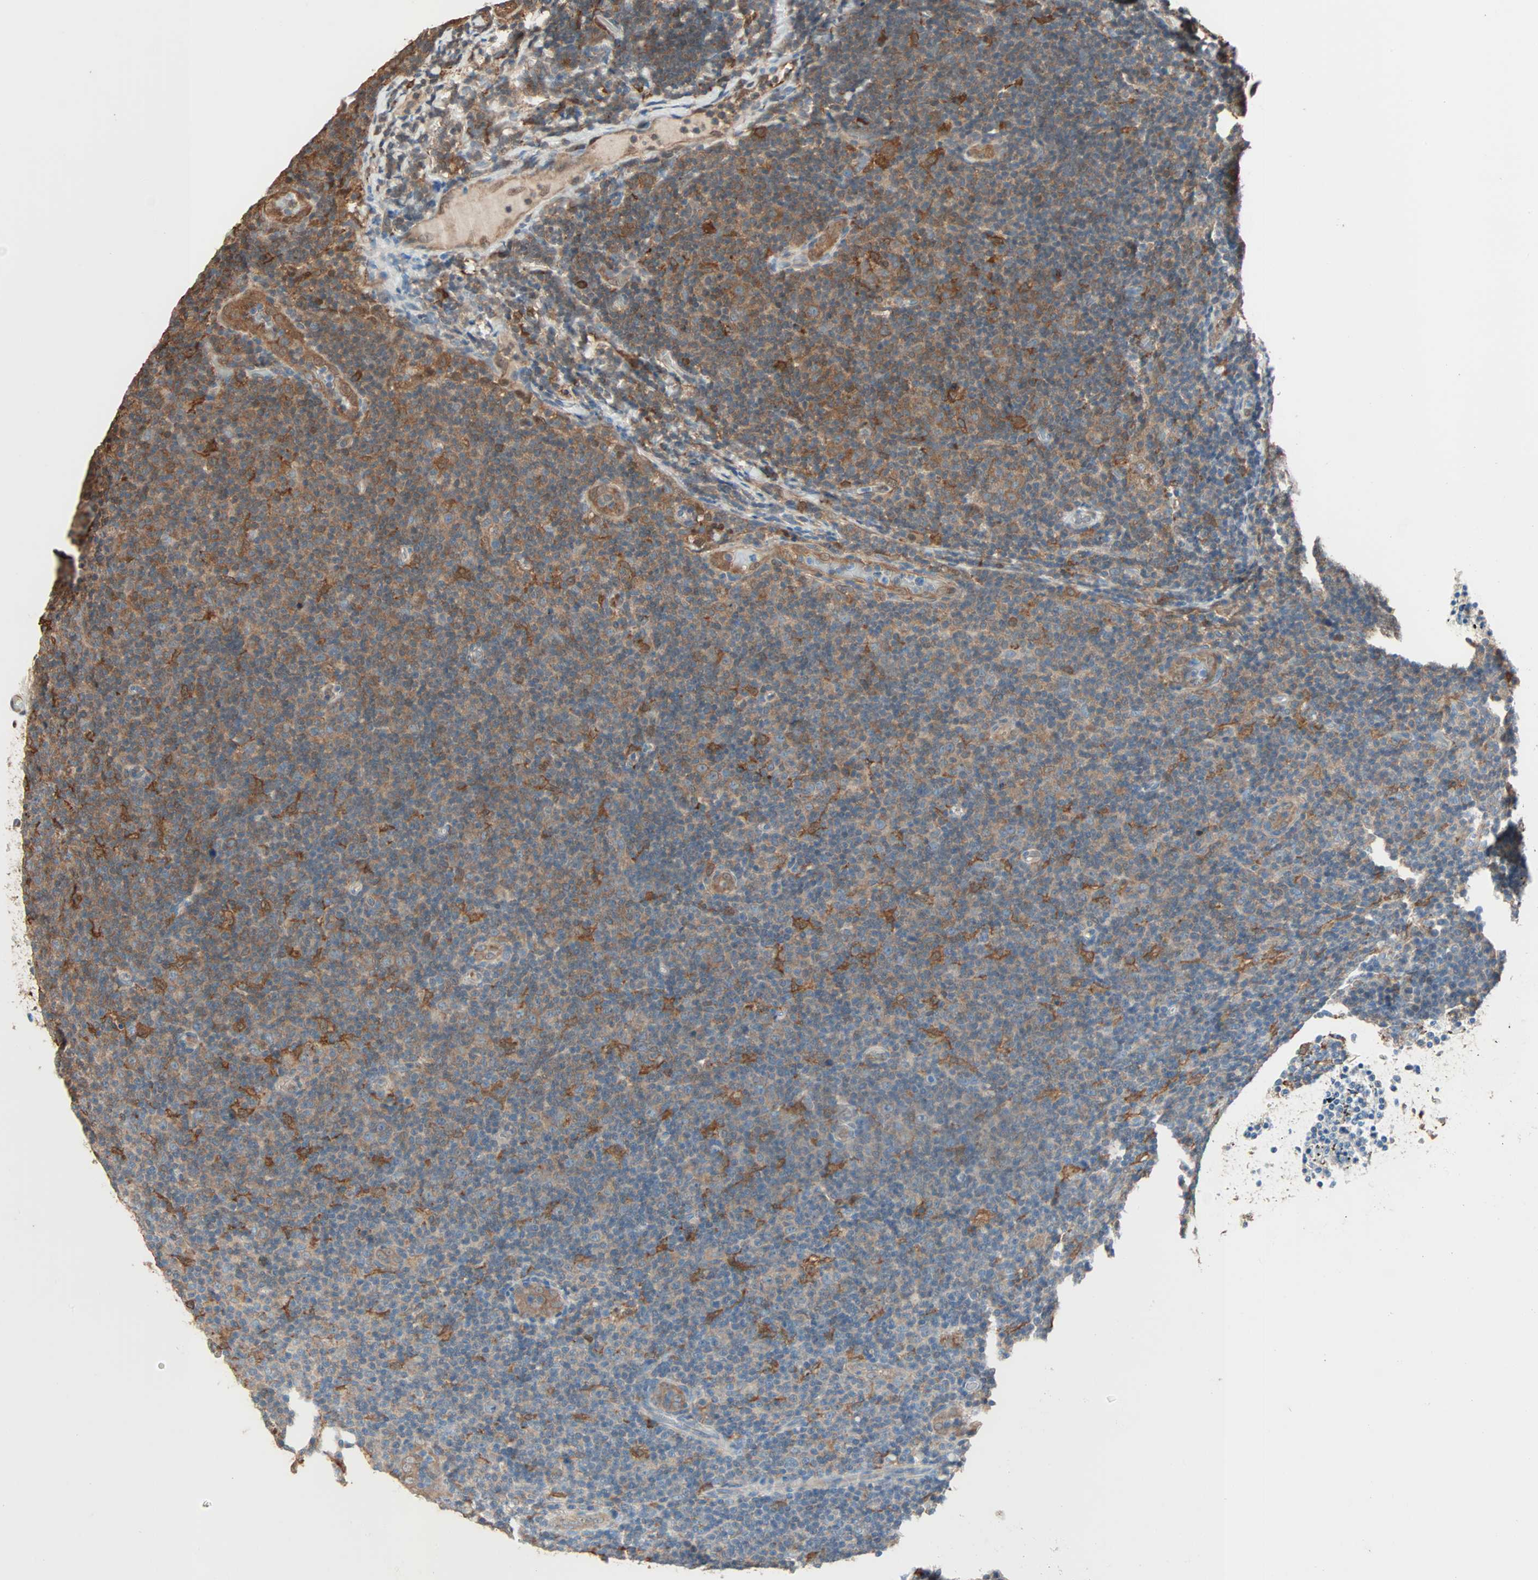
{"staining": {"intensity": "moderate", "quantity": "25%-75%", "location": "cytoplasmic/membranous"}, "tissue": "lymphoma", "cell_type": "Tumor cells", "image_type": "cancer", "snomed": [{"axis": "morphology", "description": "Malignant lymphoma, non-Hodgkin's type, Low grade"}, {"axis": "topography", "description": "Lymph node"}], "caption": "A brown stain highlights moderate cytoplasmic/membranous positivity of a protein in human lymphoma tumor cells.", "gene": "PRDX1", "patient": {"sex": "male", "age": 83}}